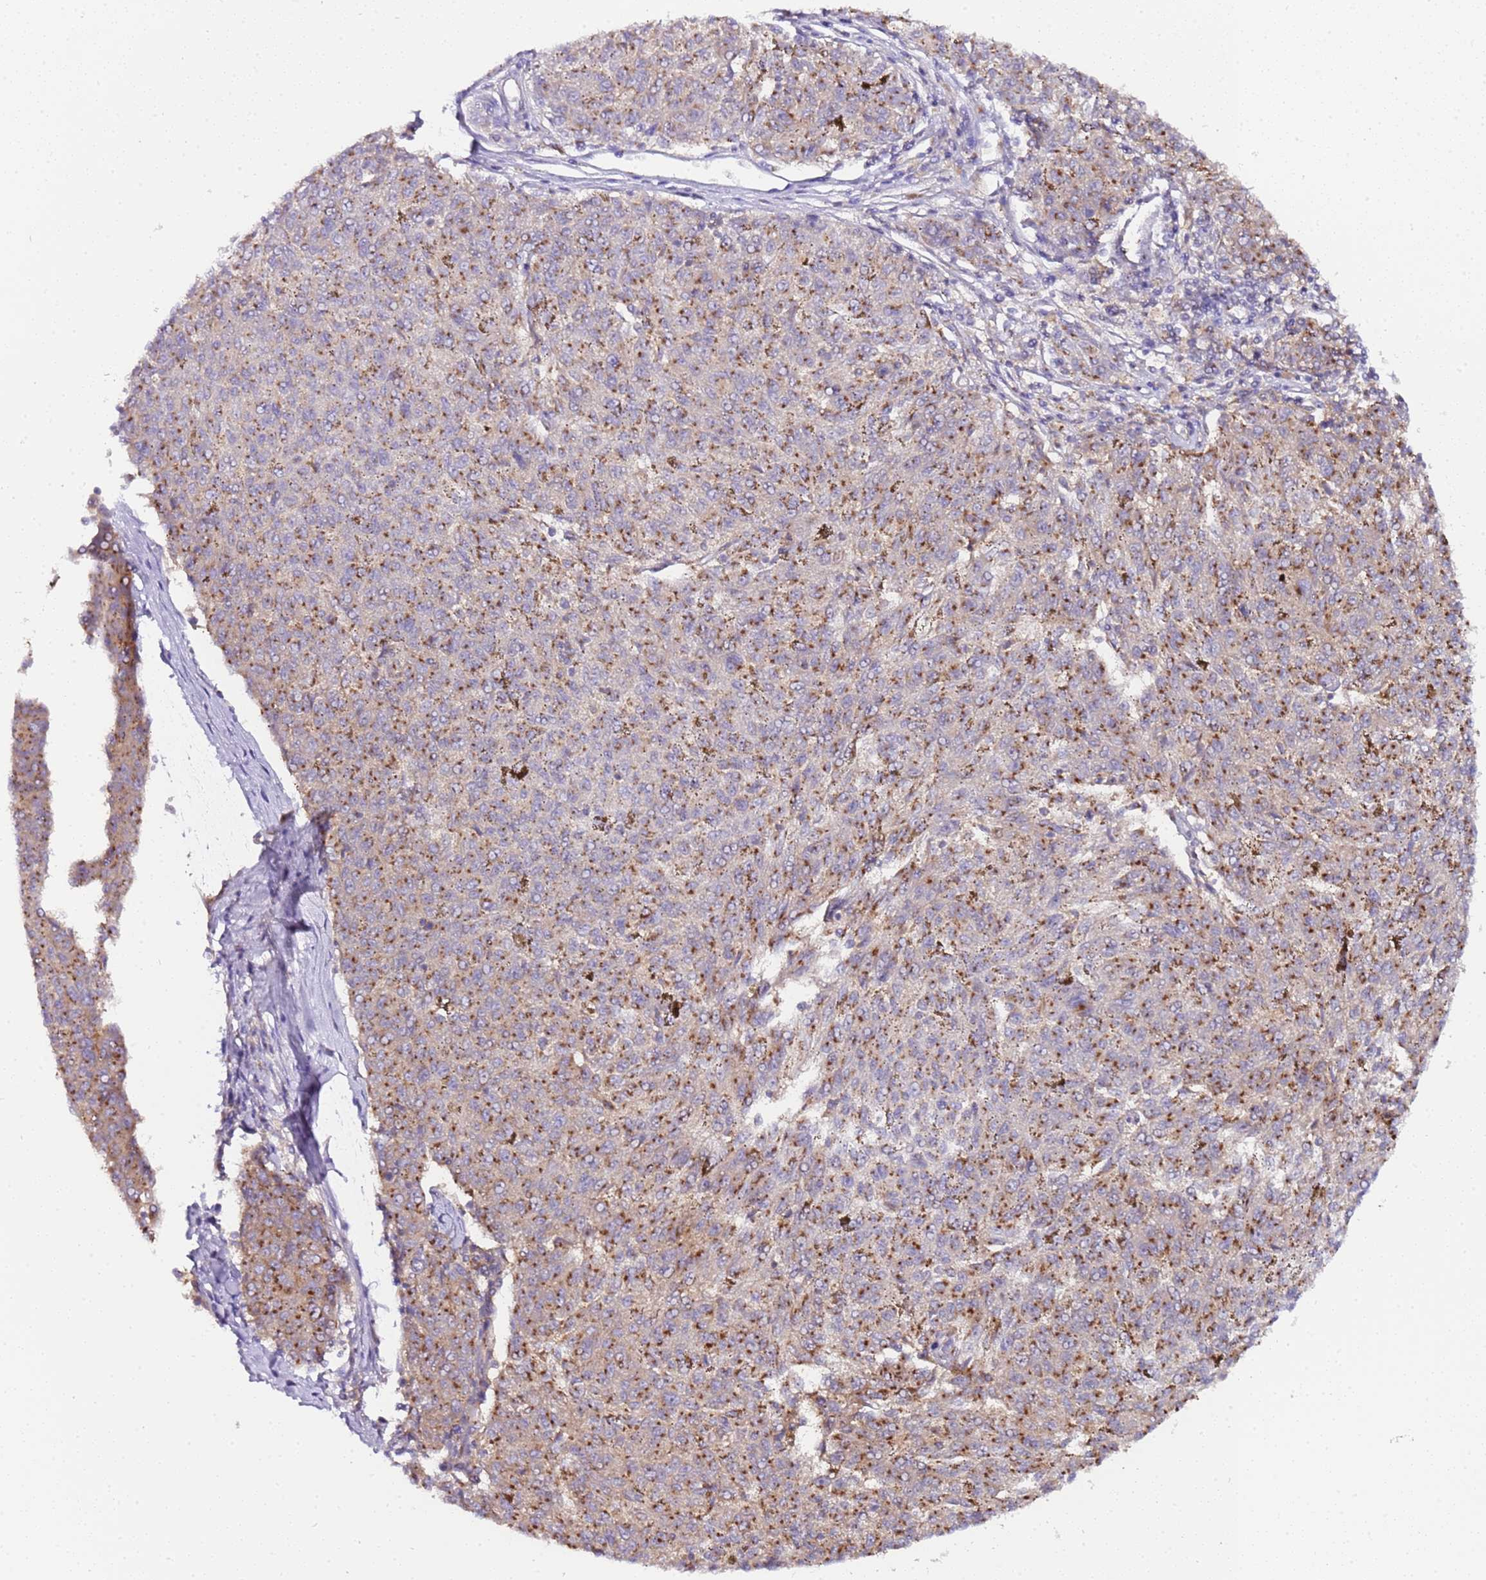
{"staining": {"intensity": "moderate", "quantity": ">75%", "location": "cytoplasmic/membranous"}, "tissue": "melanoma", "cell_type": "Tumor cells", "image_type": "cancer", "snomed": [{"axis": "morphology", "description": "Malignant melanoma, NOS"}, {"axis": "topography", "description": "Skin"}], "caption": "Malignant melanoma stained with DAB (3,3'-diaminobenzidine) immunohistochemistry shows medium levels of moderate cytoplasmic/membranous expression in about >75% of tumor cells.", "gene": "MRPL49", "patient": {"sex": "female", "age": 72}}